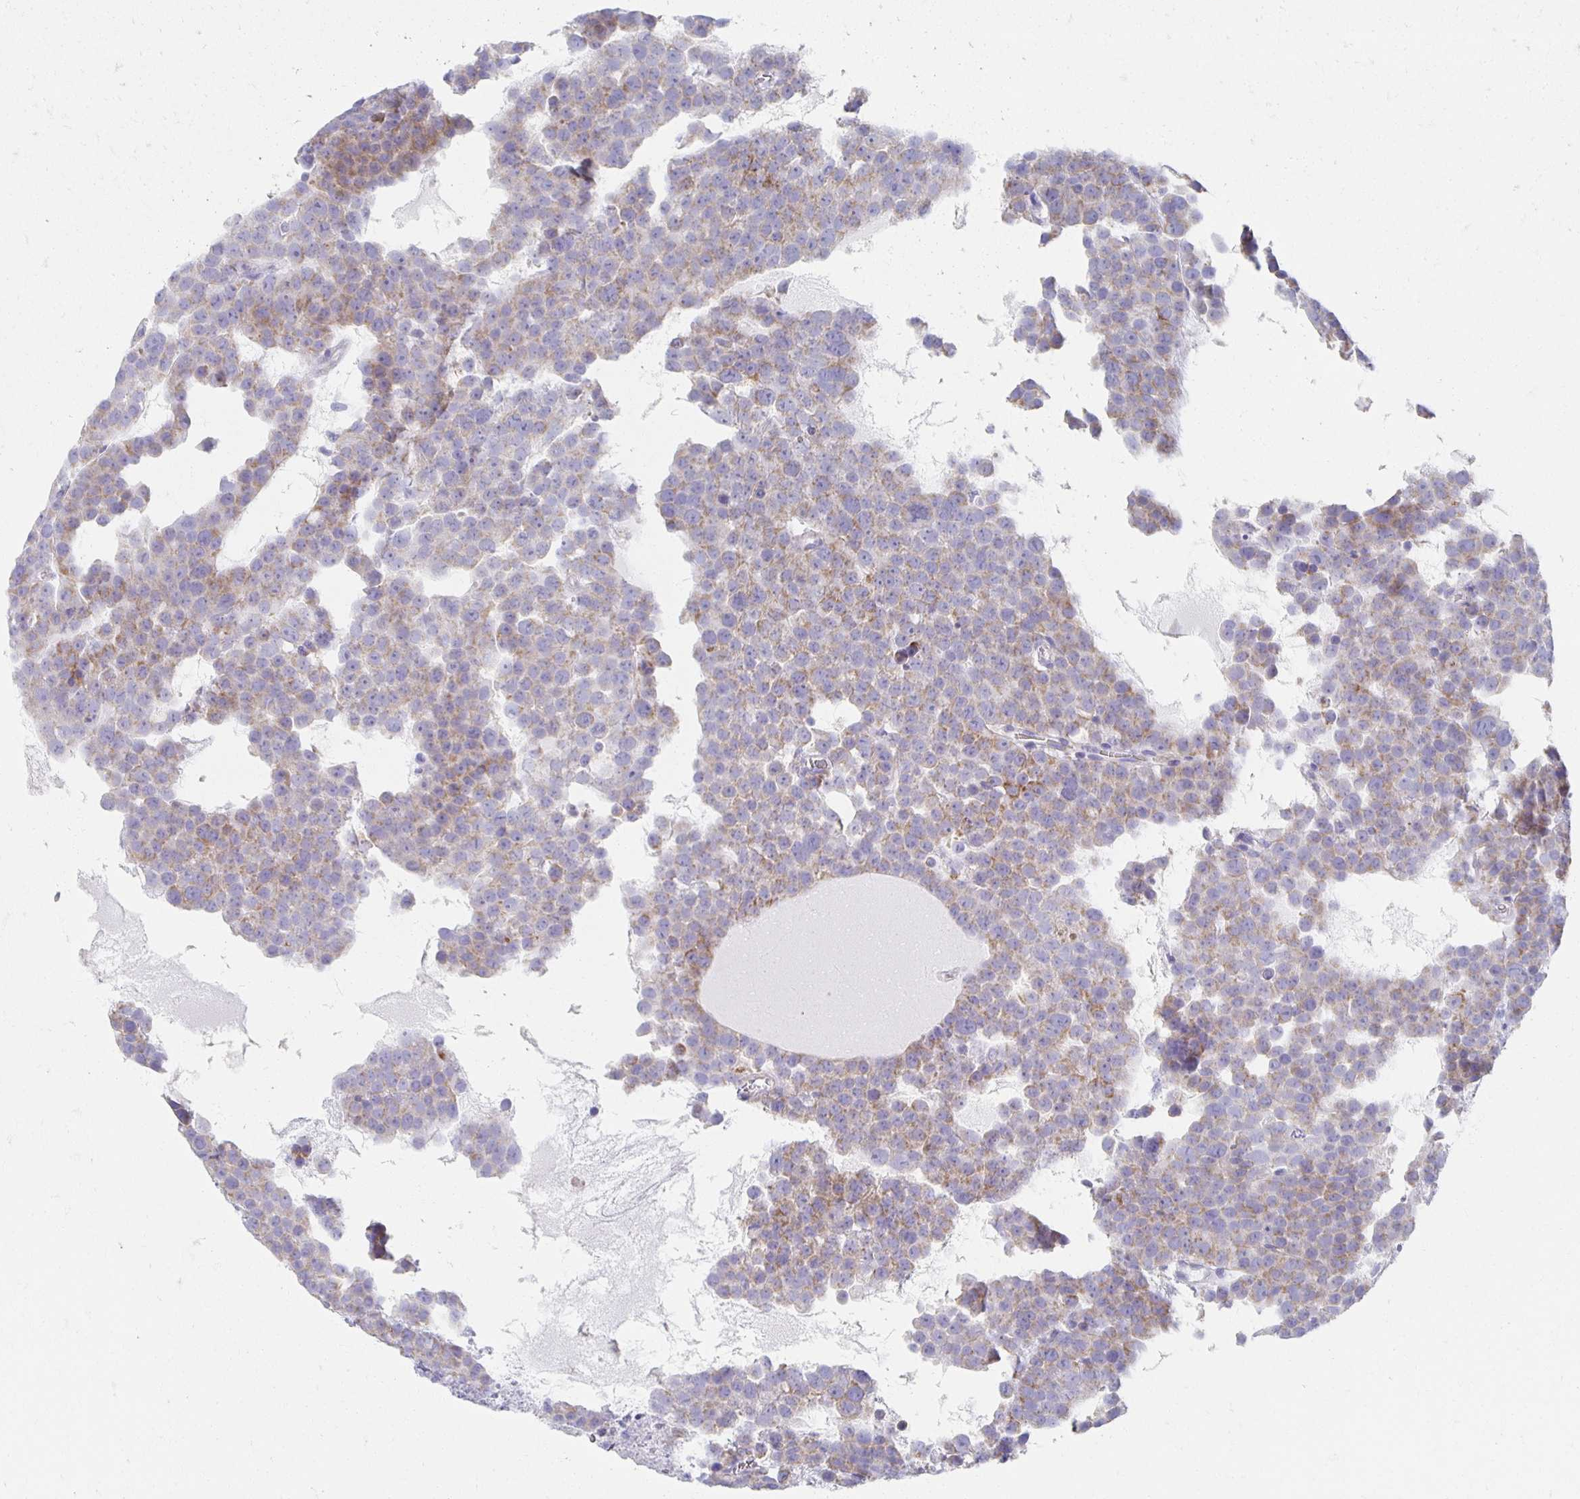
{"staining": {"intensity": "moderate", "quantity": "25%-75%", "location": "cytoplasmic/membranous"}, "tissue": "testis cancer", "cell_type": "Tumor cells", "image_type": "cancer", "snomed": [{"axis": "morphology", "description": "Seminoma, NOS"}, {"axis": "topography", "description": "Testis"}], "caption": "Immunohistochemistry (DAB (3,3'-diaminobenzidine)) staining of human testis cancer (seminoma) shows moderate cytoplasmic/membranous protein staining in approximately 25%-75% of tumor cells.", "gene": "TEX44", "patient": {"sex": "male", "age": 71}}